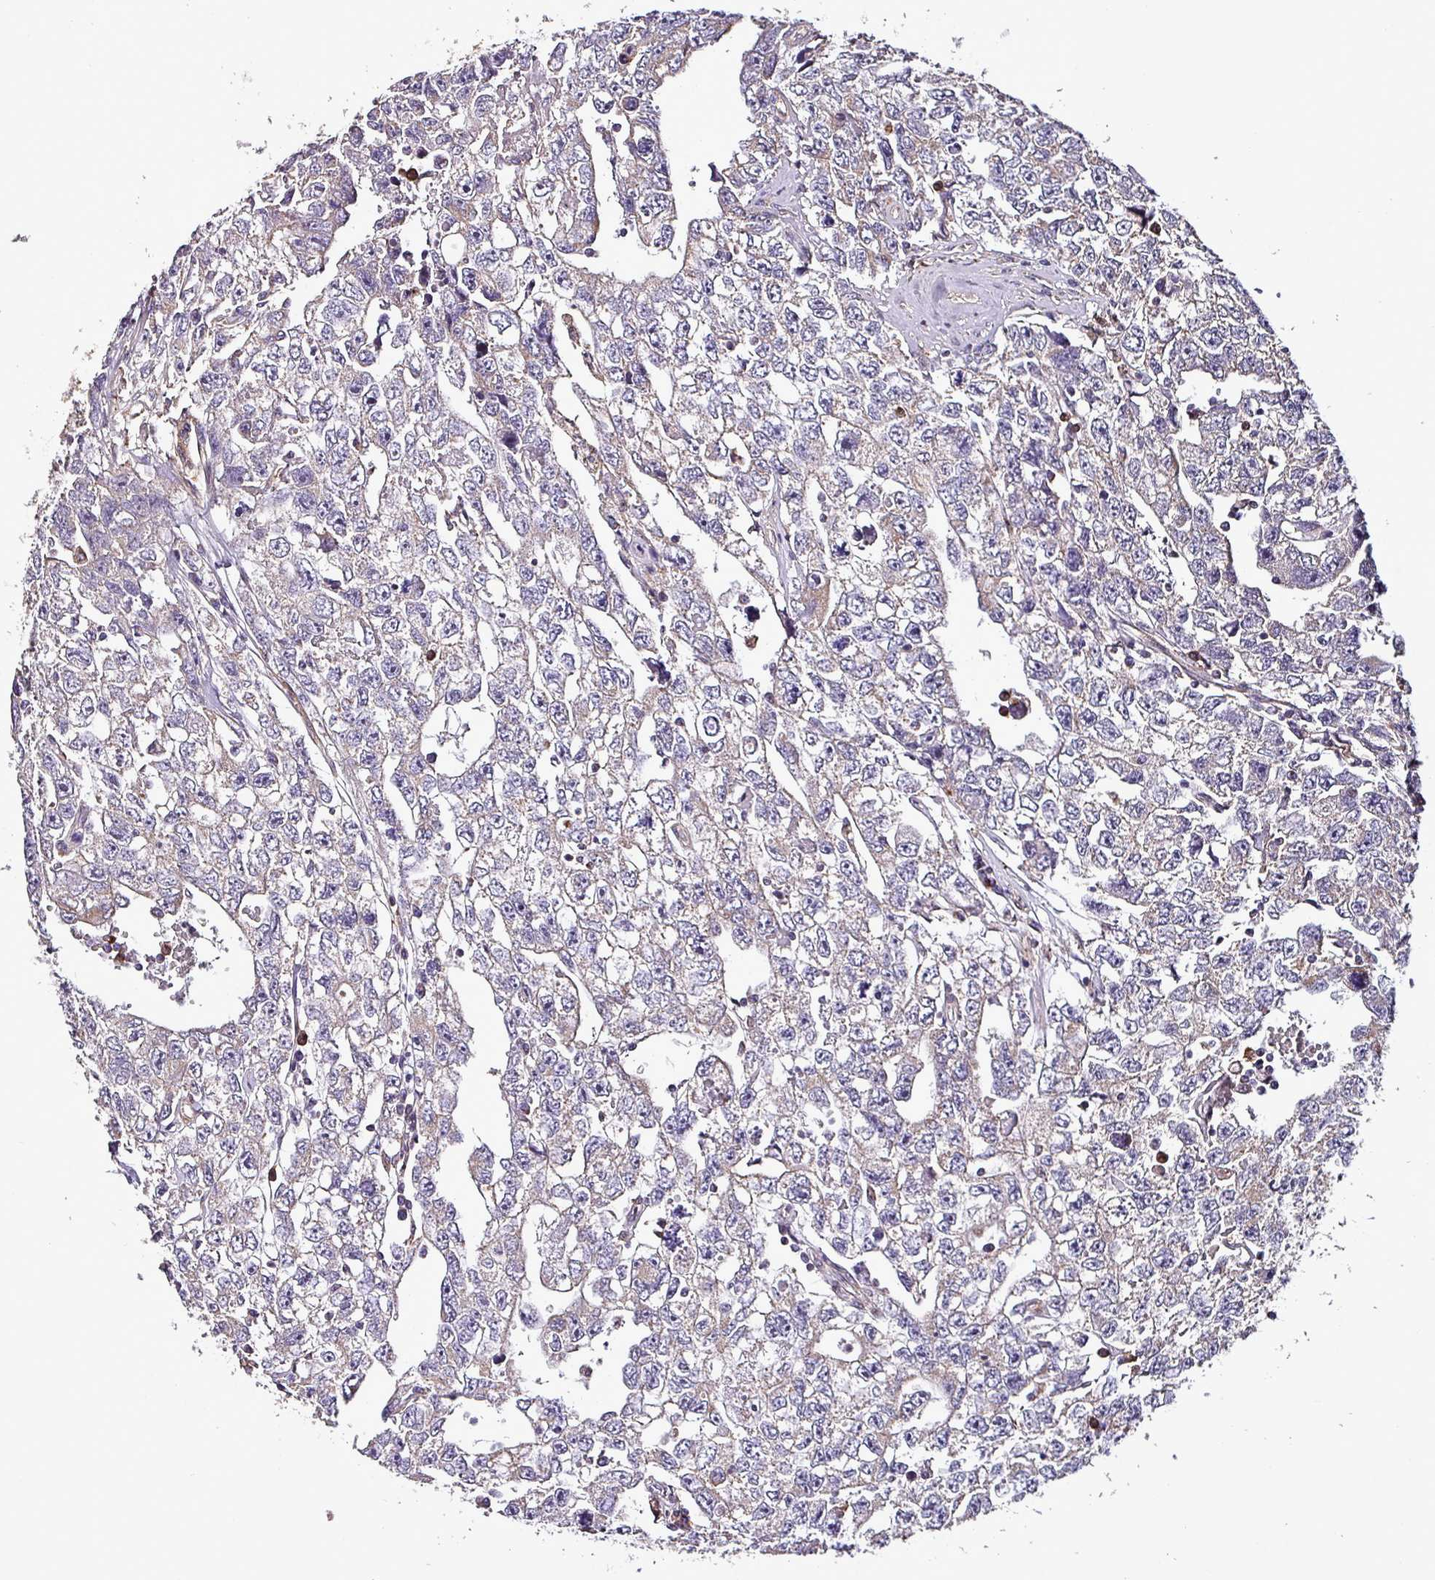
{"staining": {"intensity": "negative", "quantity": "none", "location": "none"}, "tissue": "testis cancer", "cell_type": "Tumor cells", "image_type": "cancer", "snomed": [{"axis": "morphology", "description": "Carcinoma, Embryonal, NOS"}, {"axis": "topography", "description": "Testis"}], "caption": "Histopathology image shows no protein positivity in tumor cells of embryonal carcinoma (testis) tissue.", "gene": "SCIN", "patient": {"sex": "male", "age": 22}}